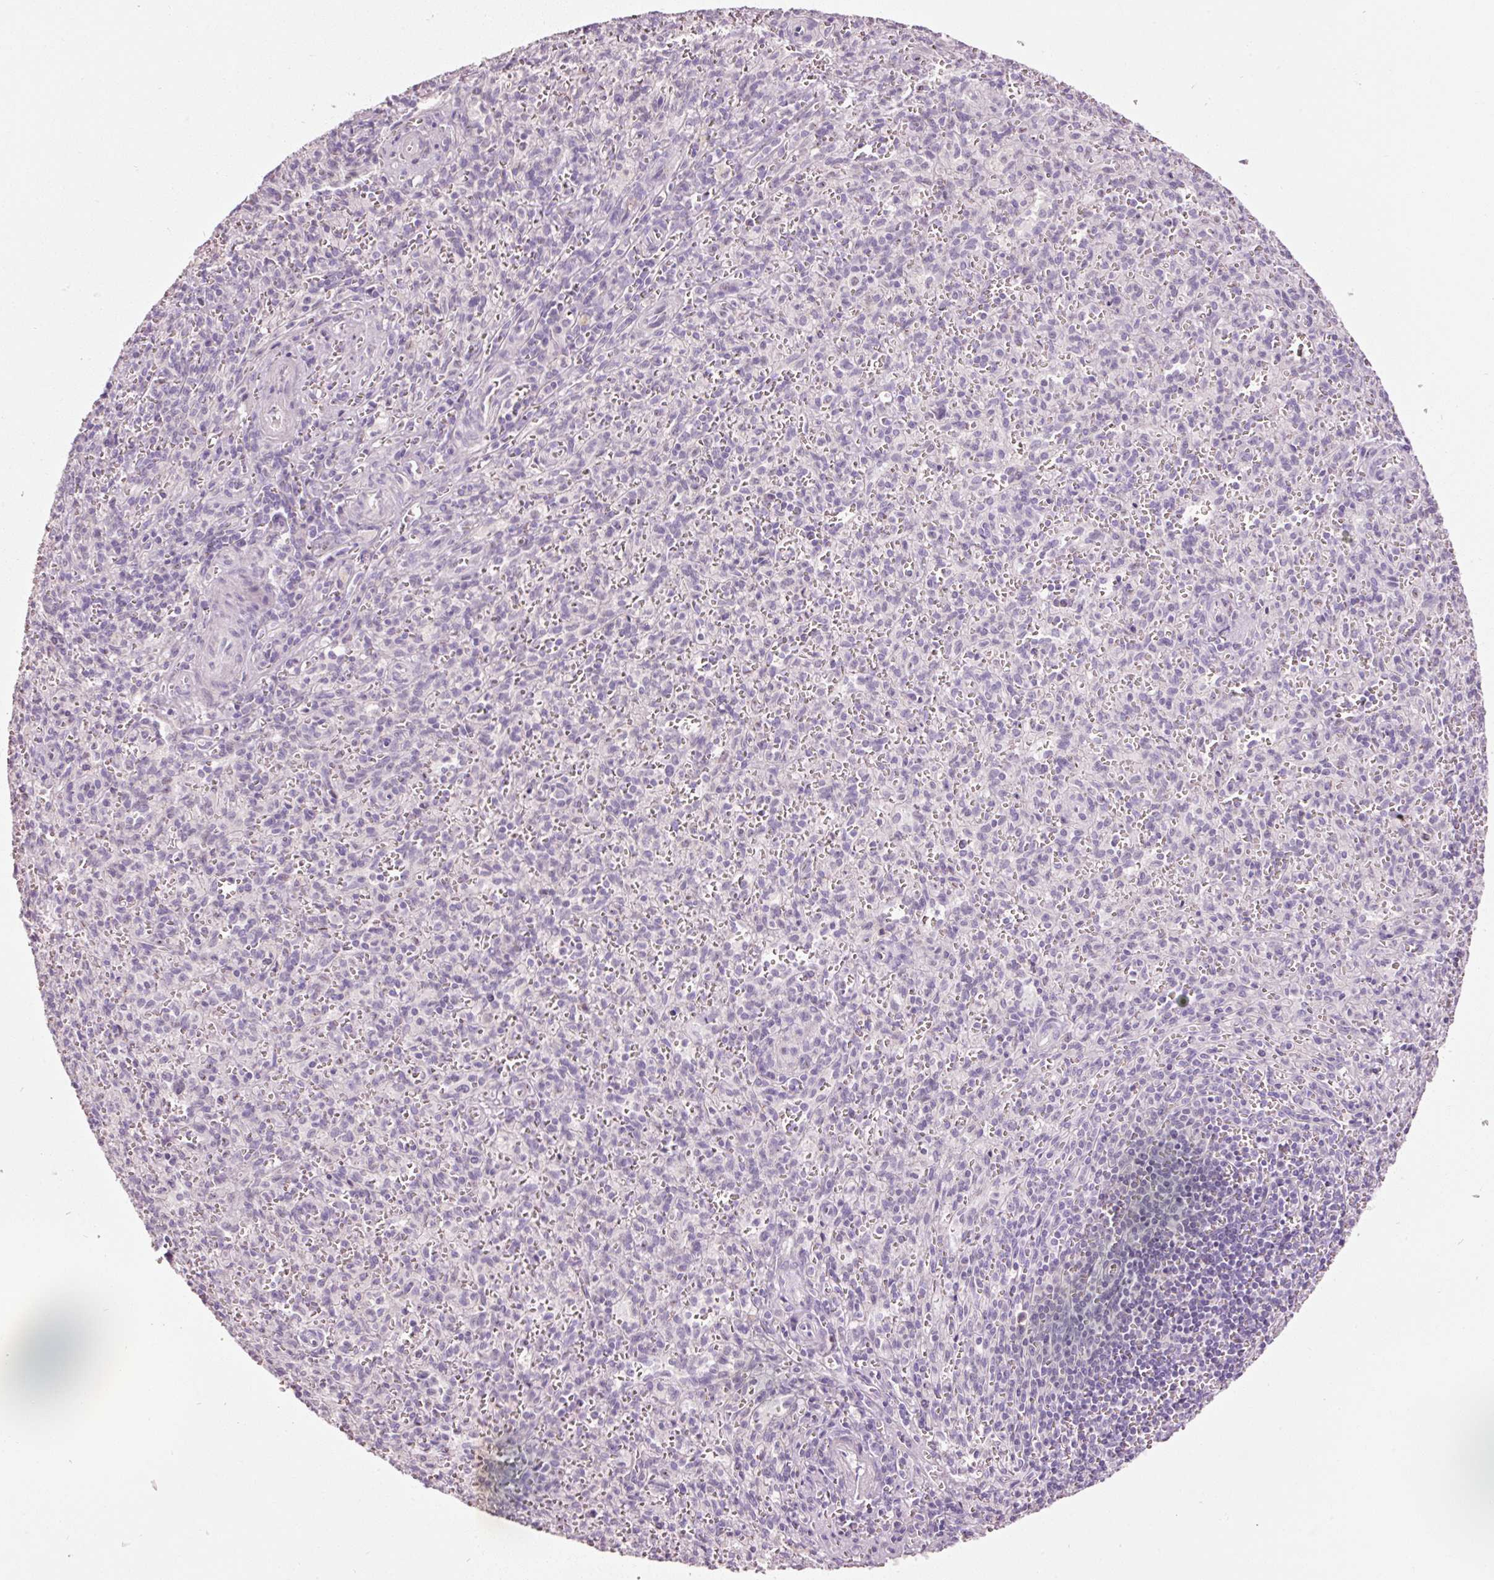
{"staining": {"intensity": "moderate", "quantity": "<25%", "location": "cytoplasmic/membranous"}, "tissue": "spleen", "cell_type": "Cells in red pulp", "image_type": "normal", "snomed": [{"axis": "morphology", "description": "Normal tissue, NOS"}, {"axis": "topography", "description": "Spleen"}], "caption": "Immunohistochemical staining of benign spleen exhibits moderate cytoplasmic/membranous protein staining in about <25% of cells in red pulp. Nuclei are stained in blue.", "gene": "MUC5AC", "patient": {"sex": "female", "age": 26}}